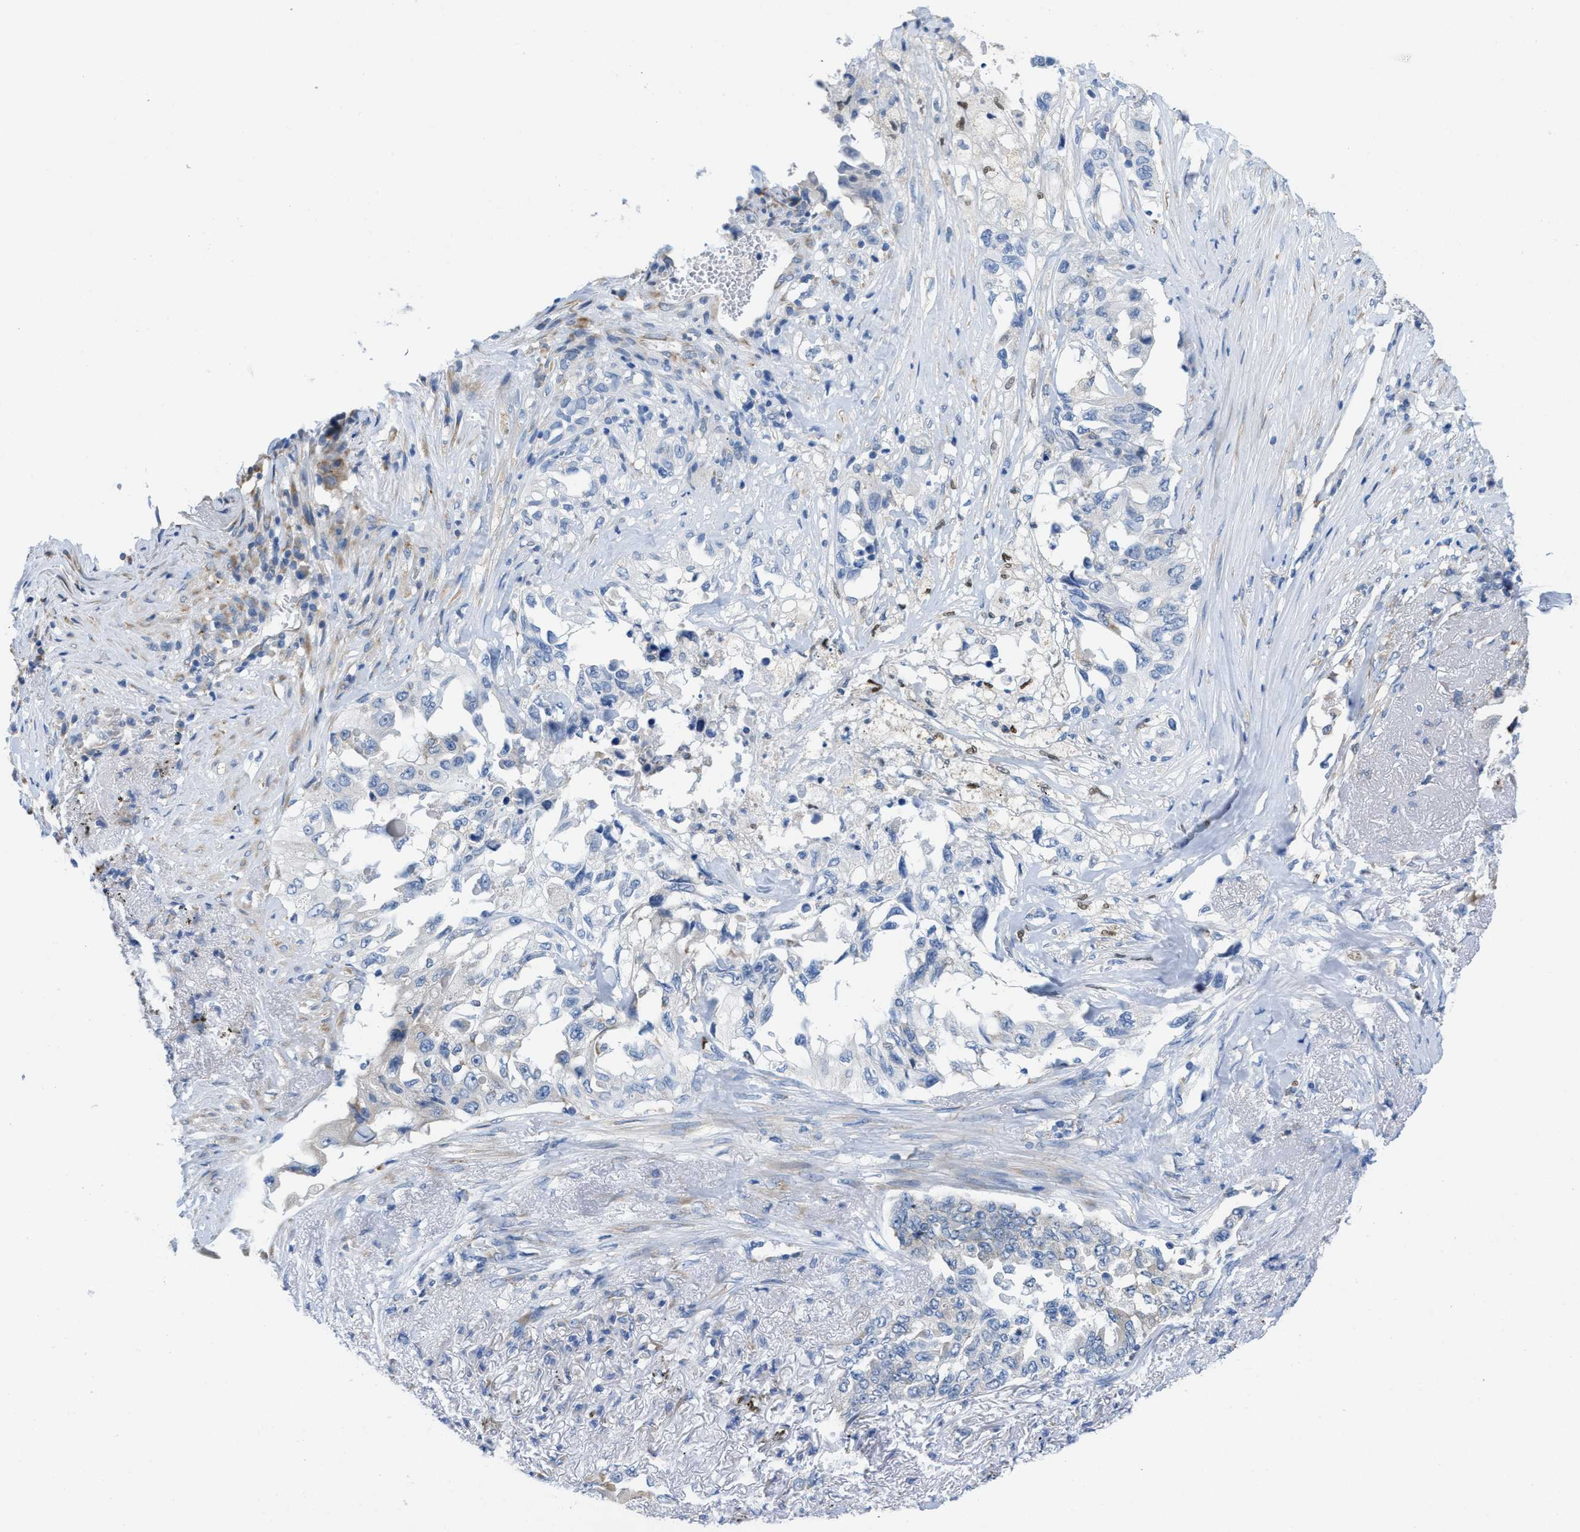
{"staining": {"intensity": "negative", "quantity": "none", "location": "none"}, "tissue": "lung cancer", "cell_type": "Tumor cells", "image_type": "cancer", "snomed": [{"axis": "morphology", "description": "Adenocarcinoma, NOS"}, {"axis": "topography", "description": "Lung"}], "caption": "Tumor cells are negative for brown protein staining in lung cancer (adenocarcinoma). (DAB (3,3'-diaminobenzidine) IHC with hematoxylin counter stain).", "gene": "PTDSS1", "patient": {"sex": "female", "age": 51}}